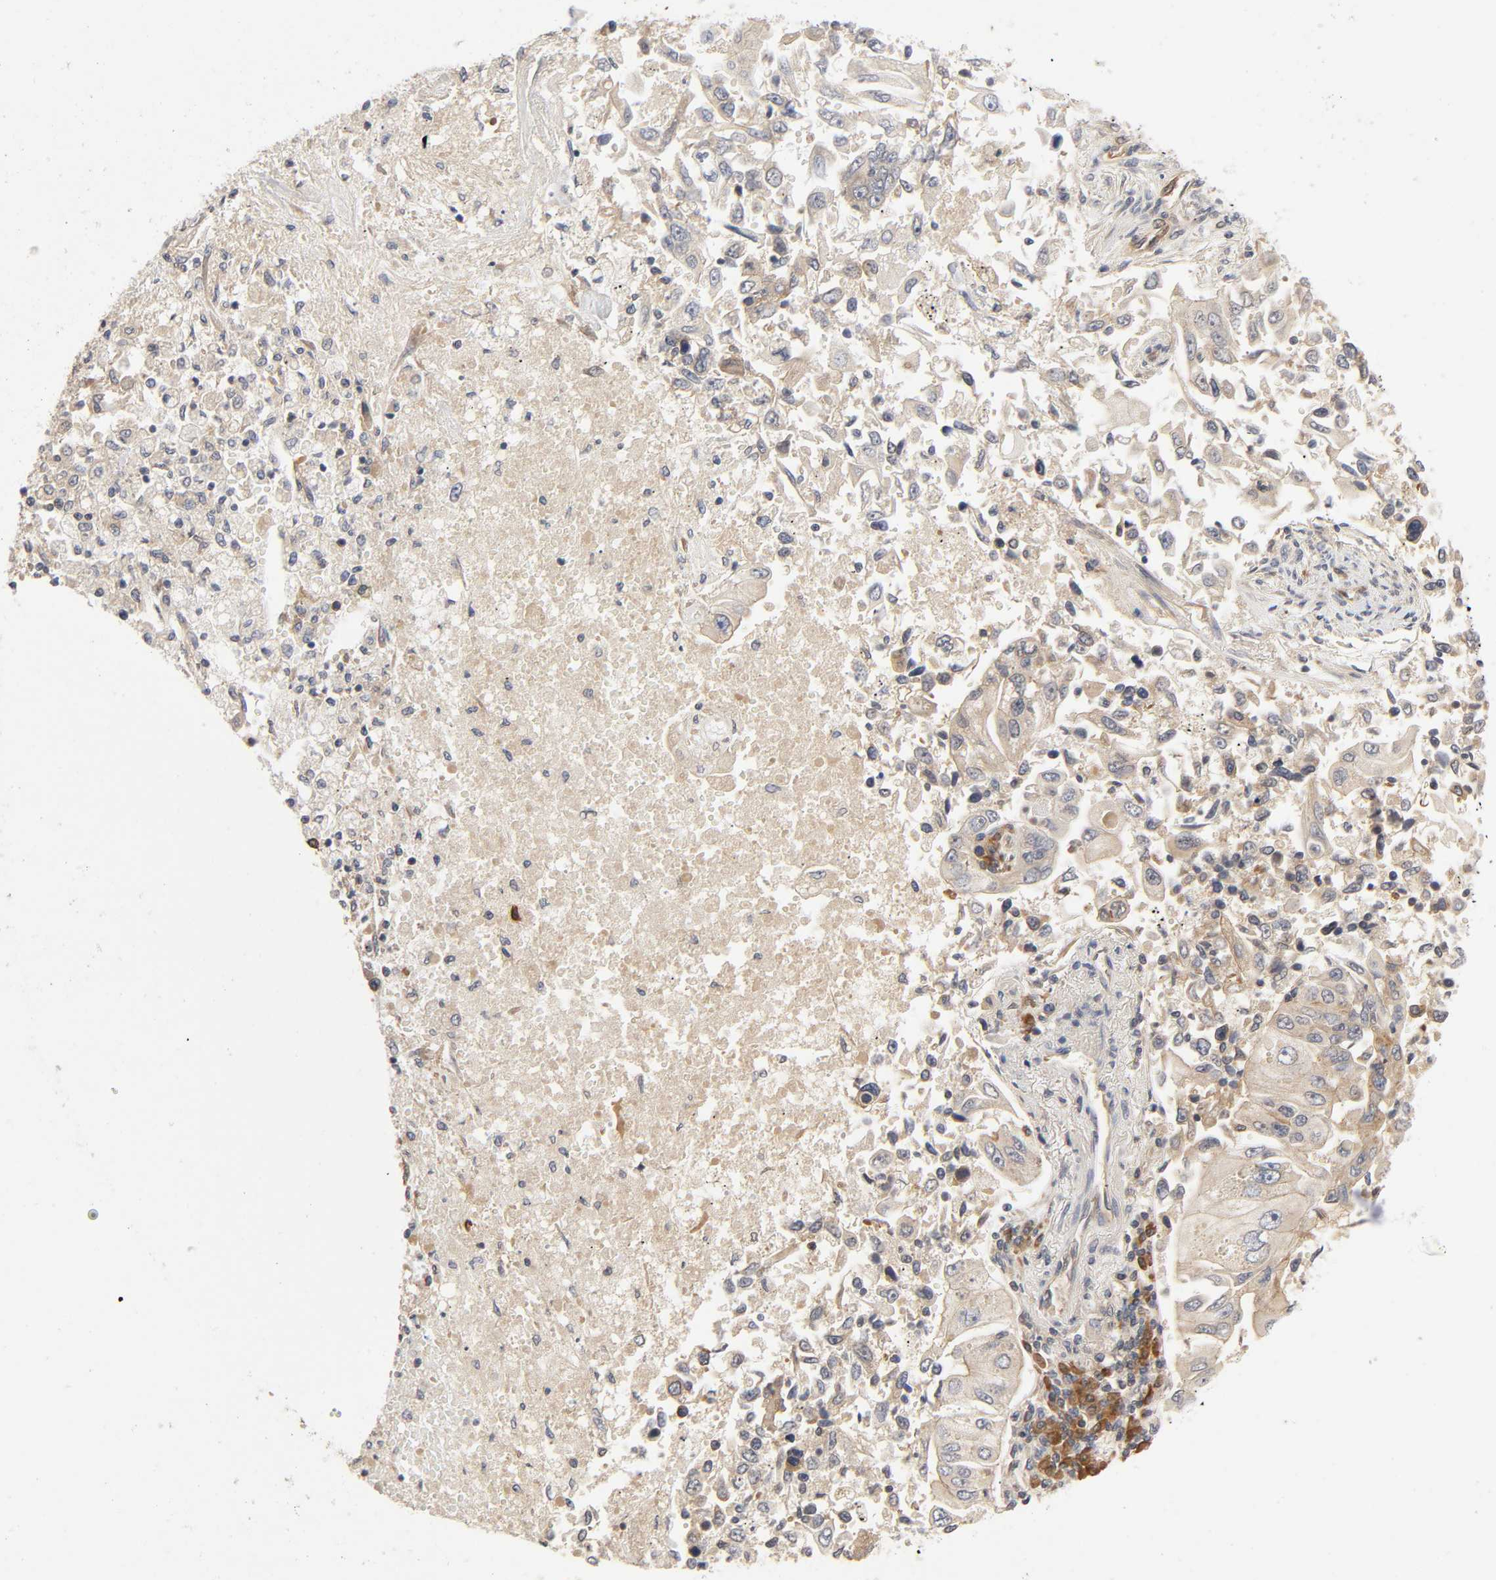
{"staining": {"intensity": "weak", "quantity": ">75%", "location": "cytoplasmic/membranous"}, "tissue": "lung cancer", "cell_type": "Tumor cells", "image_type": "cancer", "snomed": [{"axis": "morphology", "description": "Adenocarcinoma, NOS"}, {"axis": "topography", "description": "Lung"}], "caption": "Human adenocarcinoma (lung) stained for a protein (brown) shows weak cytoplasmic/membranous positive staining in about >75% of tumor cells.", "gene": "SCHIP1", "patient": {"sex": "male", "age": 84}}